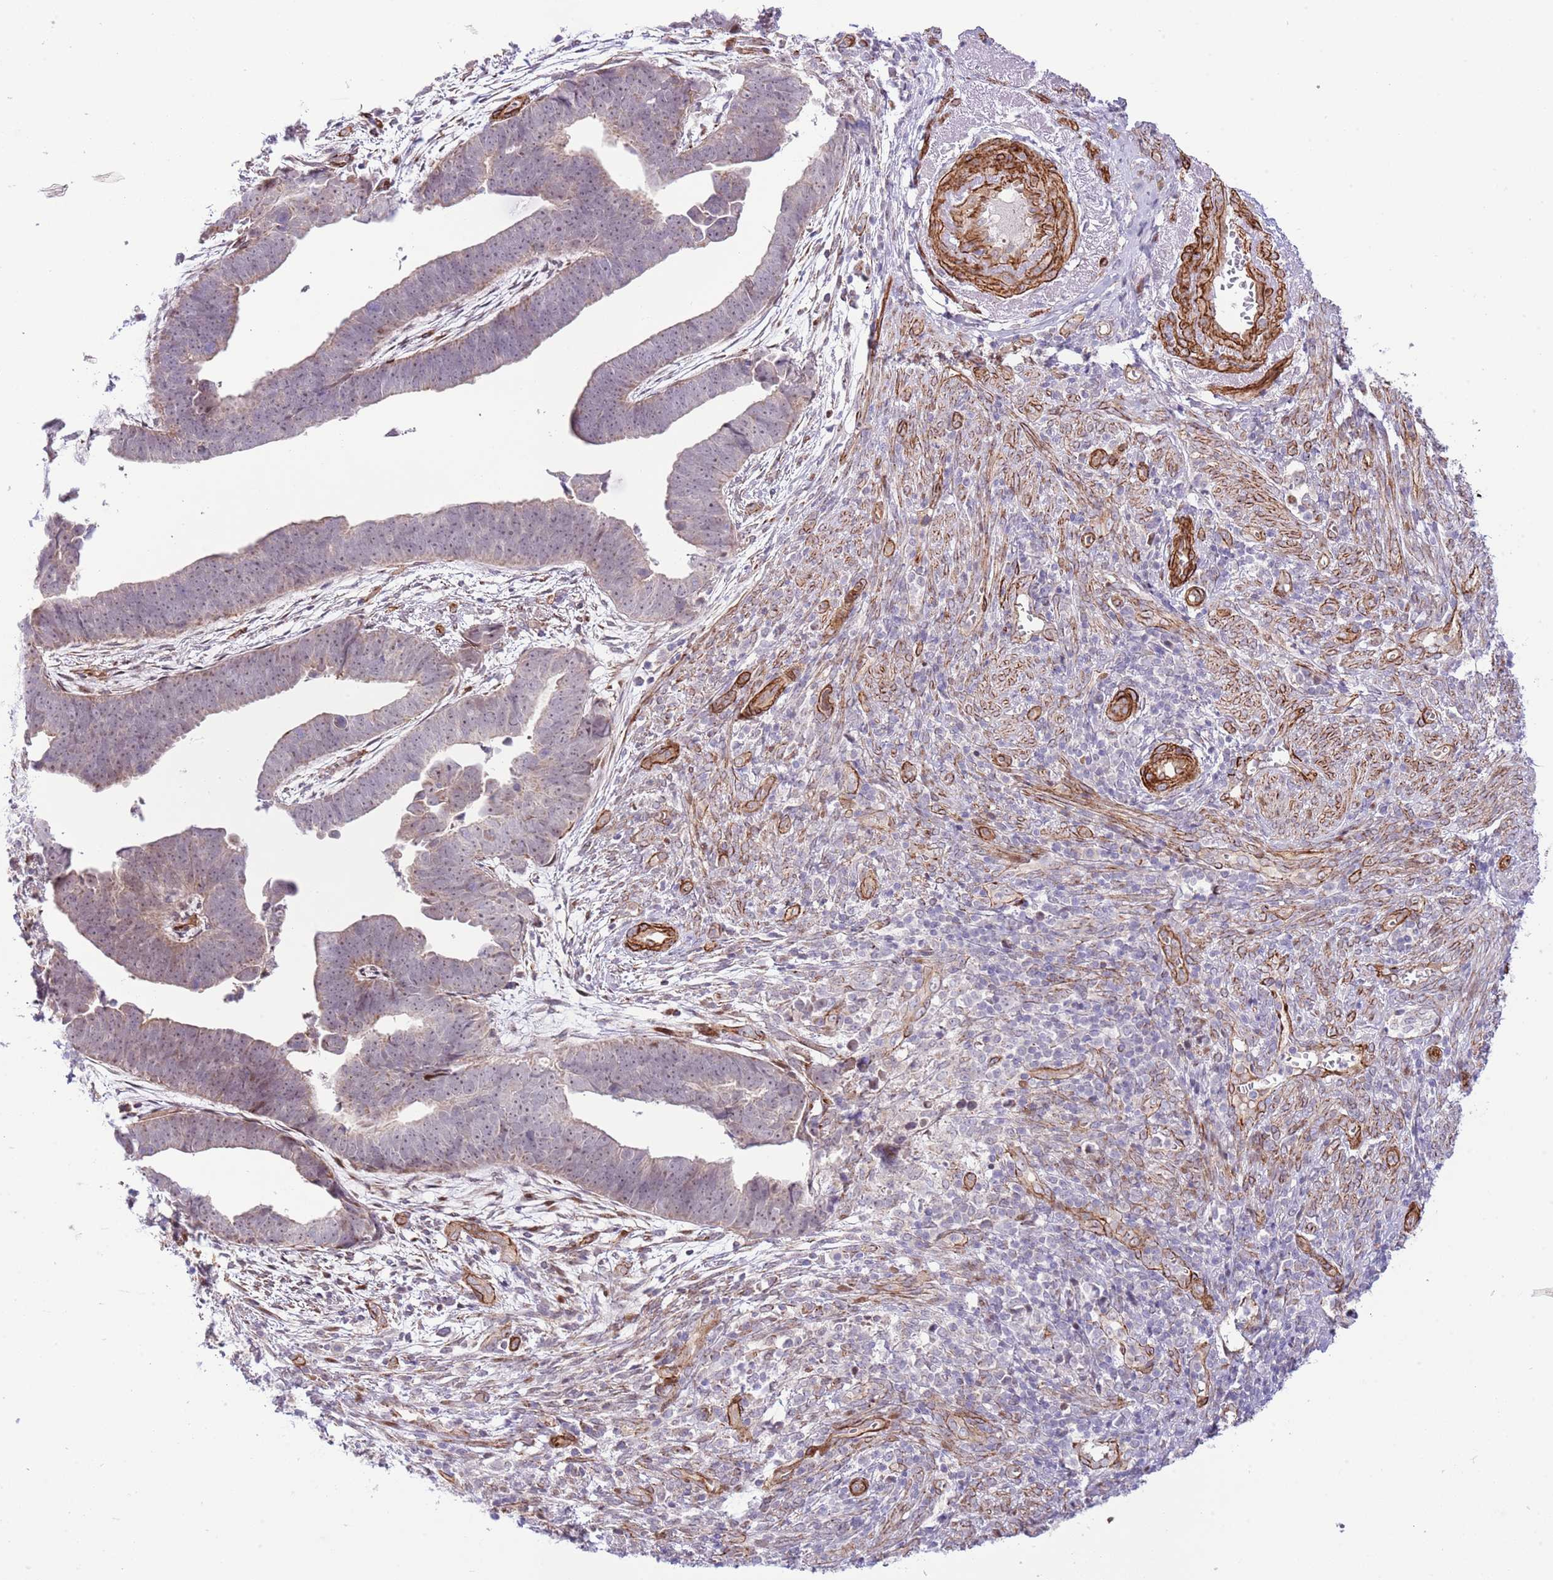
{"staining": {"intensity": "weak", "quantity": "<25%", "location": "cytoplasmic/membranous"}, "tissue": "endometrial cancer", "cell_type": "Tumor cells", "image_type": "cancer", "snomed": [{"axis": "morphology", "description": "Adenocarcinoma, NOS"}, {"axis": "topography", "description": "Endometrium"}], "caption": "DAB (3,3'-diaminobenzidine) immunohistochemical staining of endometrial cancer reveals no significant expression in tumor cells. Nuclei are stained in blue.", "gene": "NEK3", "patient": {"sex": "female", "age": 75}}